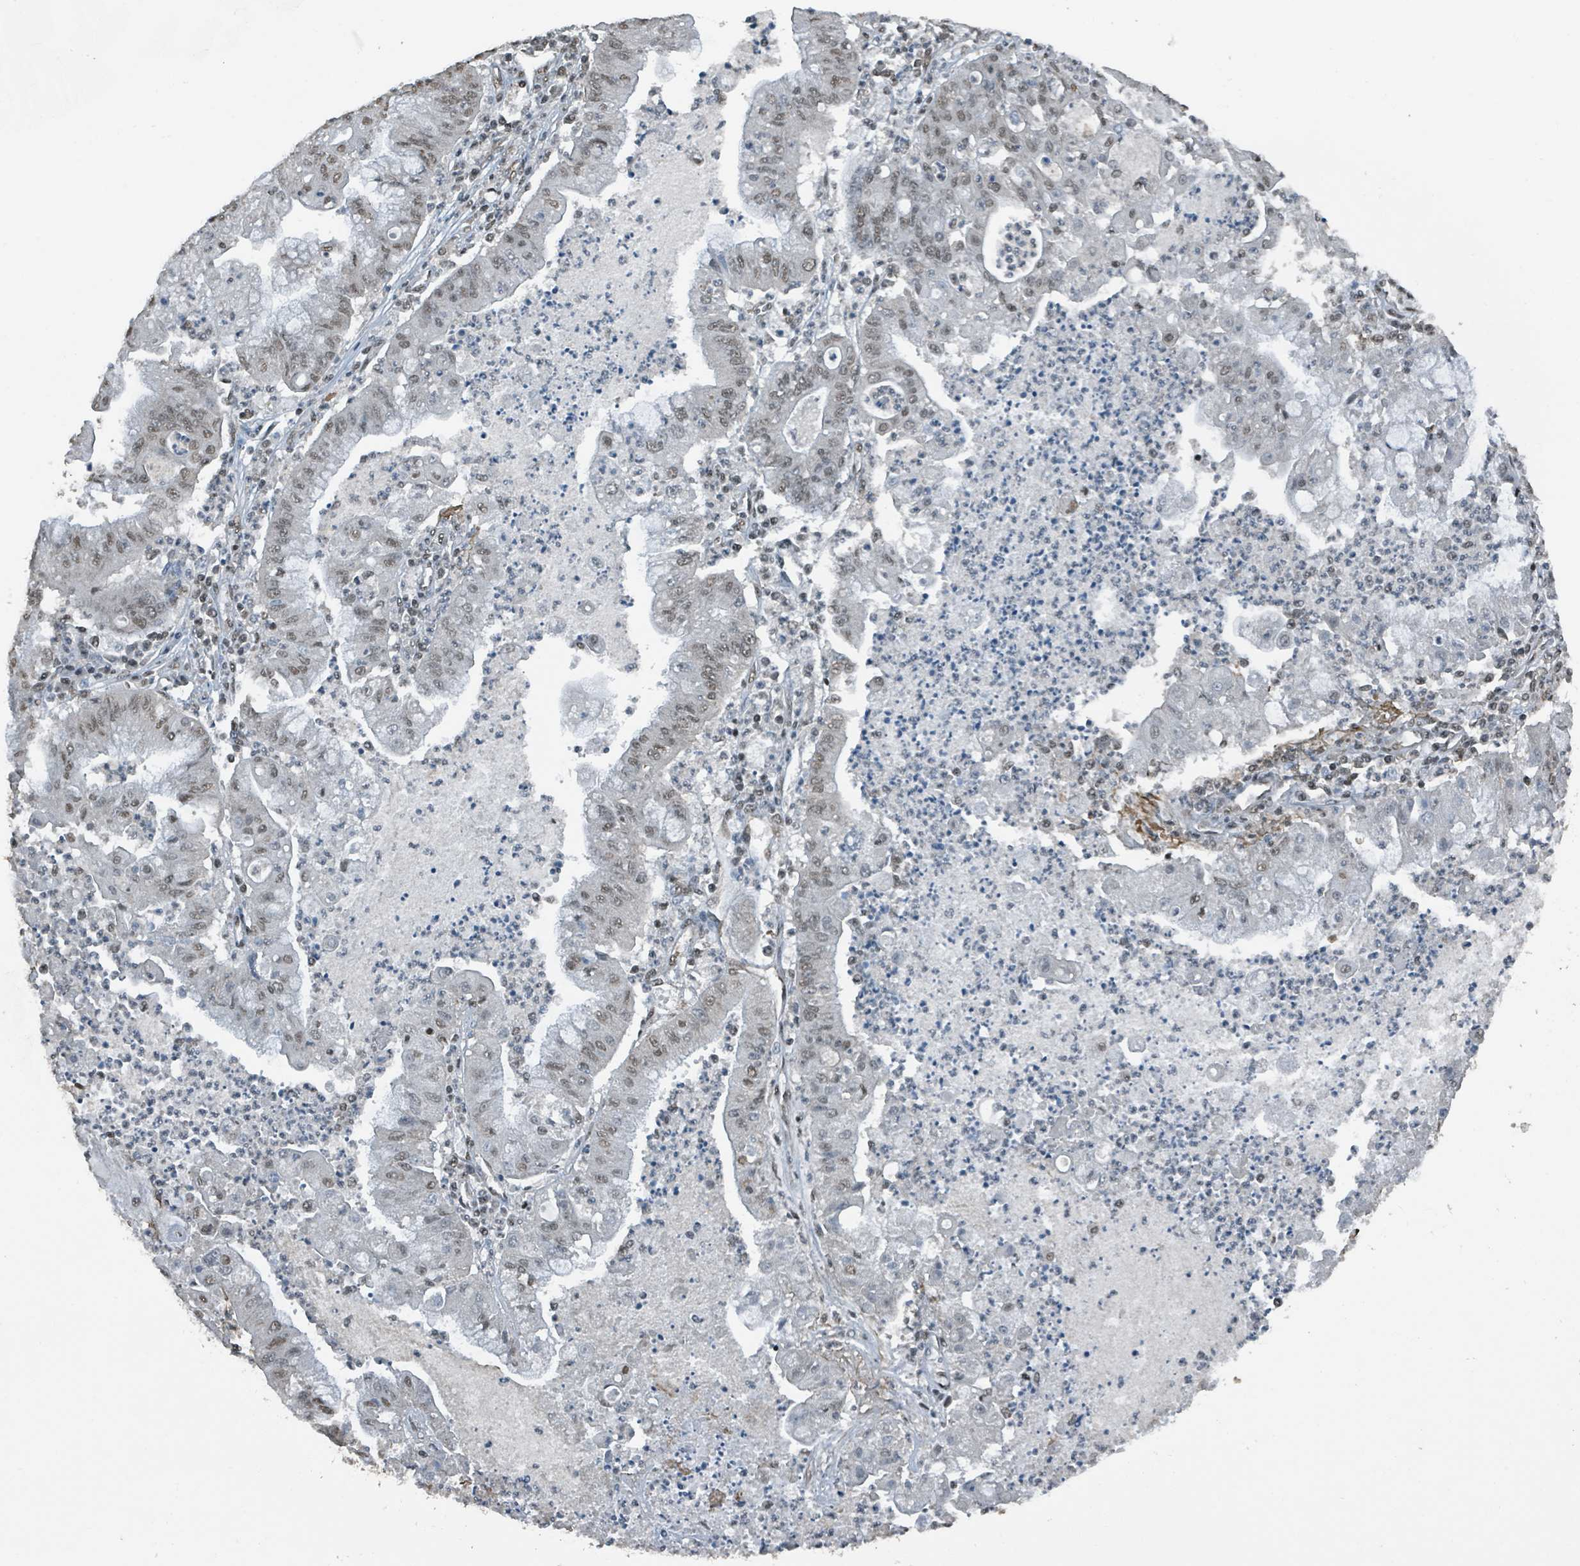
{"staining": {"intensity": "weak", "quantity": ">75%", "location": "nuclear"}, "tissue": "ovarian cancer", "cell_type": "Tumor cells", "image_type": "cancer", "snomed": [{"axis": "morphology", "description": "Cystadenocarcinoma, mucinous, NOS"}, {"axis": "topography", "description": "Ovary"}], "caption": "Brown immunohistochemical staining in human ovarian cancer (mucinous cystadenocarcinoma) reveals weak nuclear expression in approximately >75% of tumor cells.", "gene": "PHIP", "patient": {"sex": "female", "age": 70}}